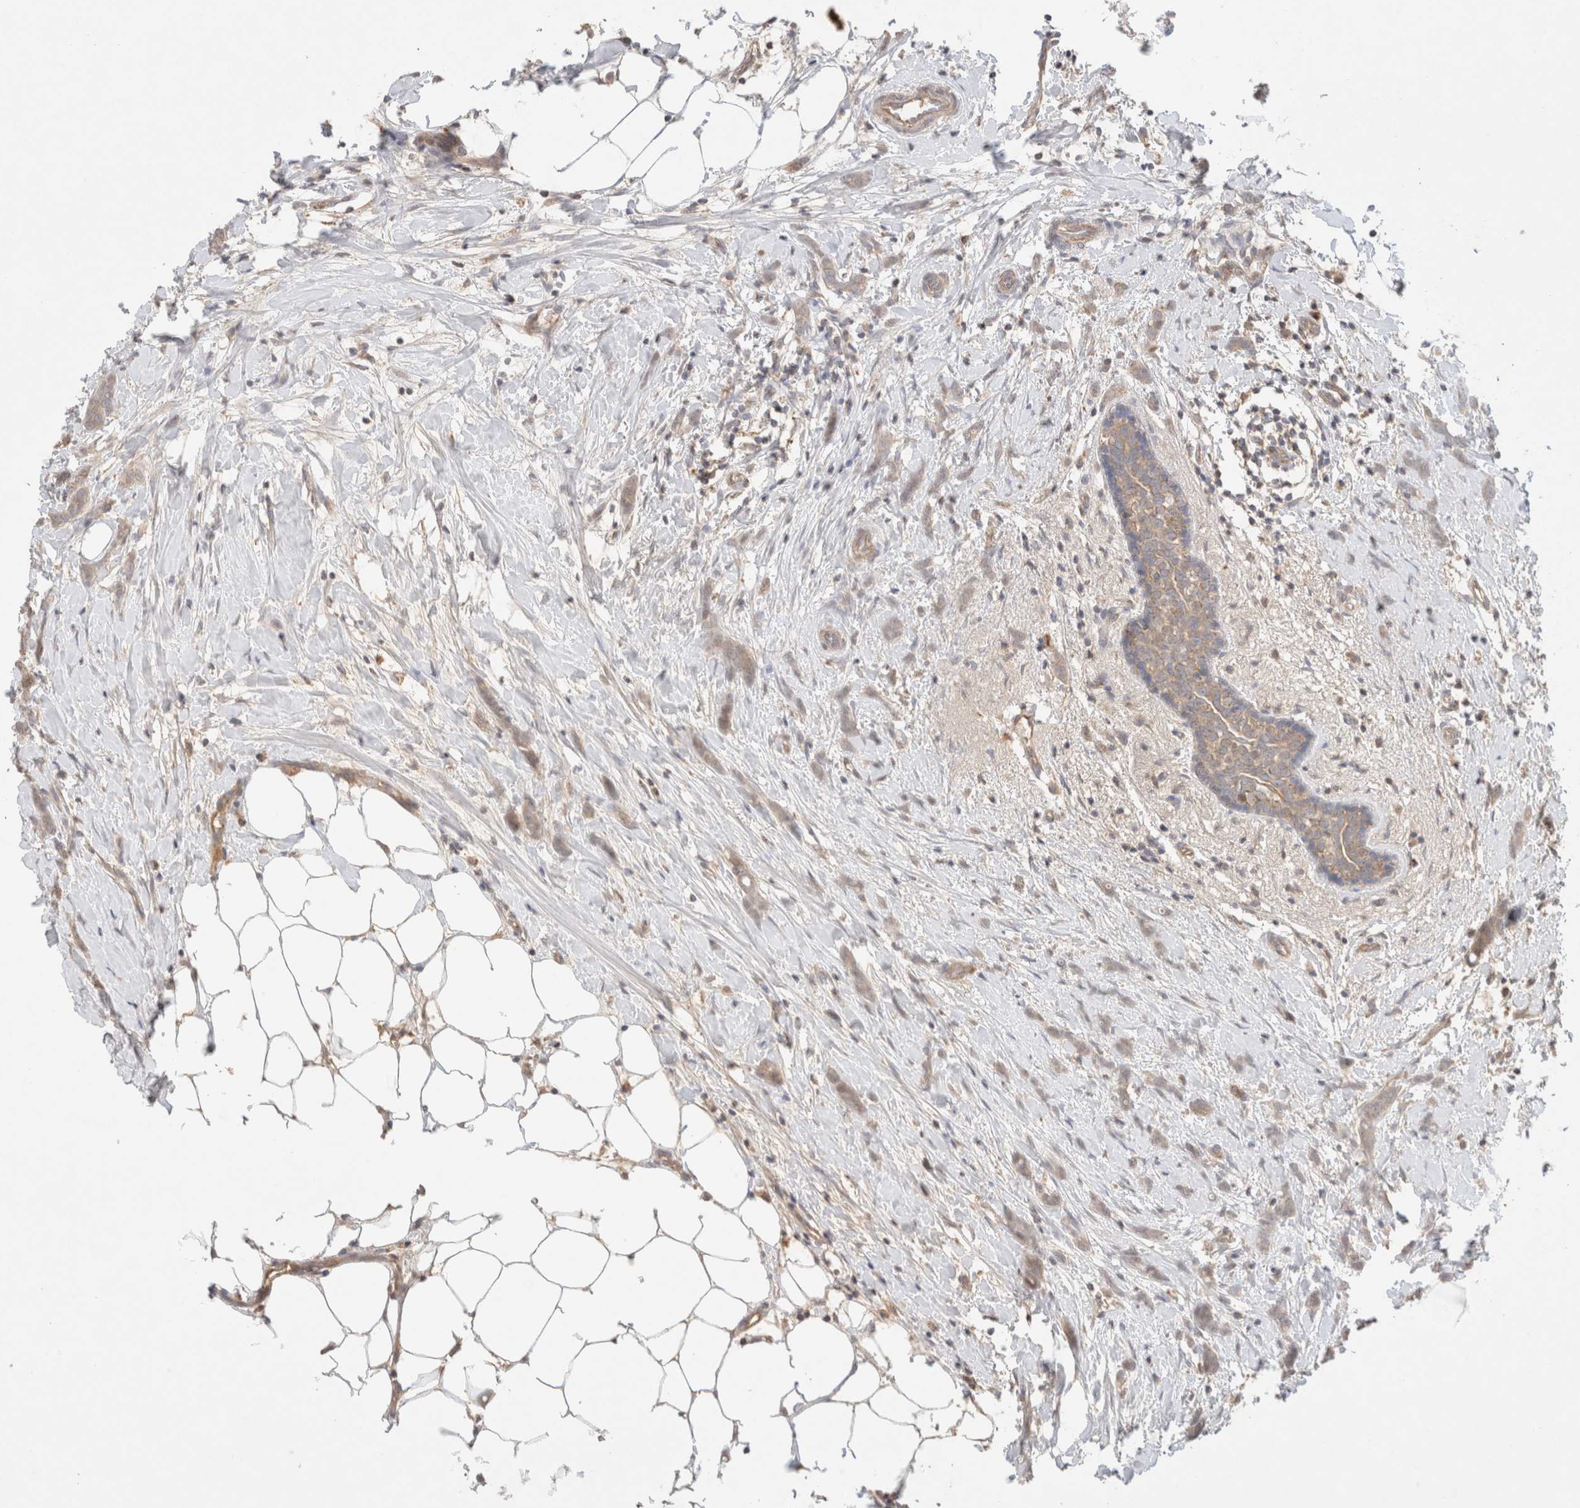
{"staining": {"intensity": "weak", "quantity": "25%-75%", "location": "cytoplasmic/membranous"}, "tissue": "breast cancer", "cell_type": "Tumor cells", "image_type": "cancer", "snomed": [{"axis": "morphology", "description": "Lobular carcinoma, in situ"}, {"axis": "morphology", "description": "Lobular carcinoma"}, {"axis": "topography", "description": "Breast"}], "caption": "Breast cancer stained with a protein marker exhibits weak staining in tumor cells.", "gene": "MRM3", "patient": {"sex": "female", "age": 41}}